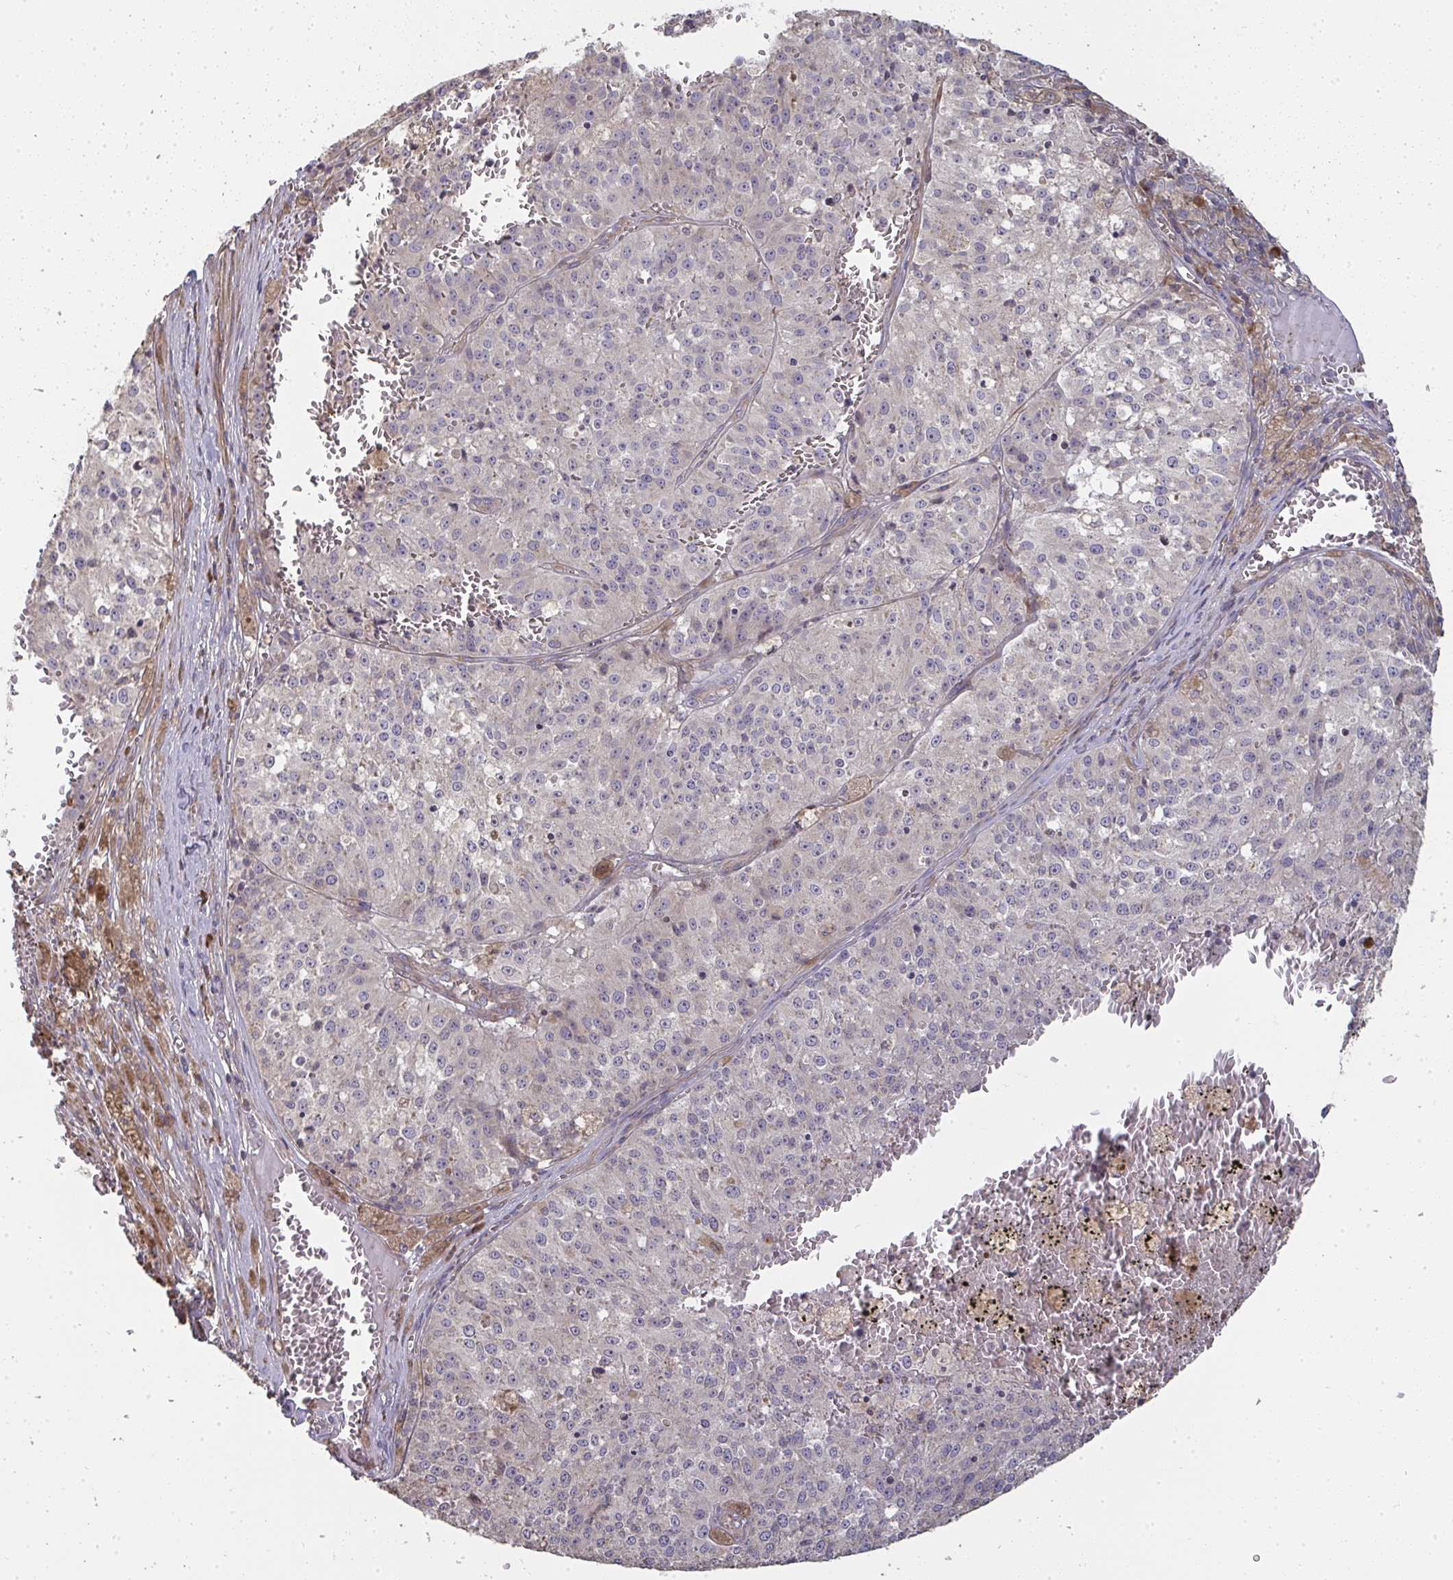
{"staining": {"intensity": "negative", "quantity": "none", "location": "none"}, "tissue": "melanoma", "cell_type": "Tumor cells", "image_type": "cancer", "snomed": [{"axis": "morphology", "description": "Malignant melanoma, Metastatic site"}, {"axis": "topography", "description": "Lymph node"}], "caption": "The micrograph reveals no significant expression in tumor cells of melanoma. (DAB (3,3'-diaminobenzidine) immunohistochemistry (IHC) visualized using brightfield microscopy, high magnification).", "gene": "ZFYVE28", "patient": {"sex": "female", "age": 64}}